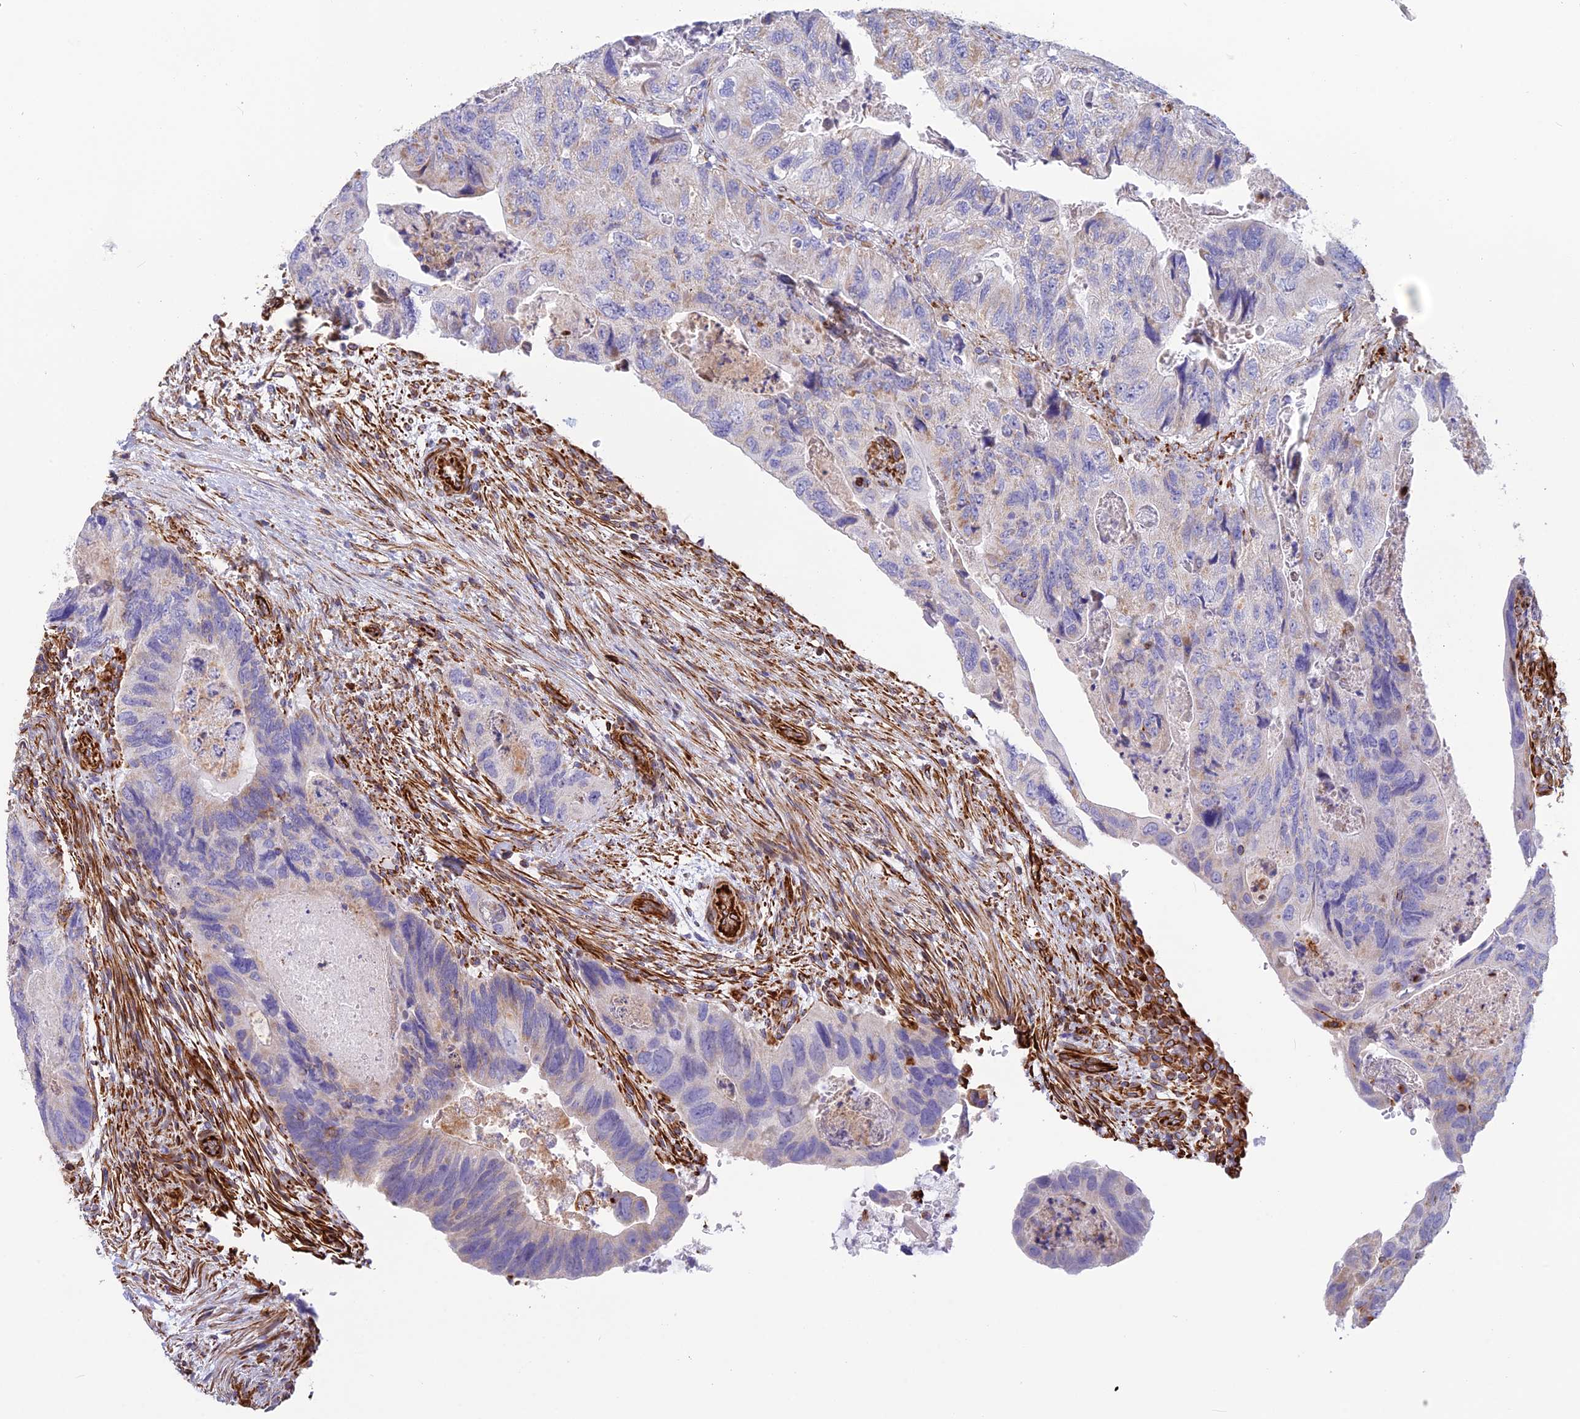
{"staining": {"intensity": "weak", "quantity": "25%-75%", "location": "cytoplasmic/membranous"}, "tissue": "colorectal cancer", "cell_type": "Tumor cells", "image_type": "cancer", "snomed": [{"axis": "morphology", "description": "Adenocarcinoma, NOS"}, {"axis": "topography", "description": "Rectum"}], "caption": "Adenocarcinoma (colorectal) was stained to show a protein in brown. There is low levels of weak cytoplasmic/membranous staining in approximately 25%-75% of tumor cells. (IHC, brightfield microscopy, high magnification).", "gene": "FBXL20", "patient": {"sex": "male", "age": 63}}